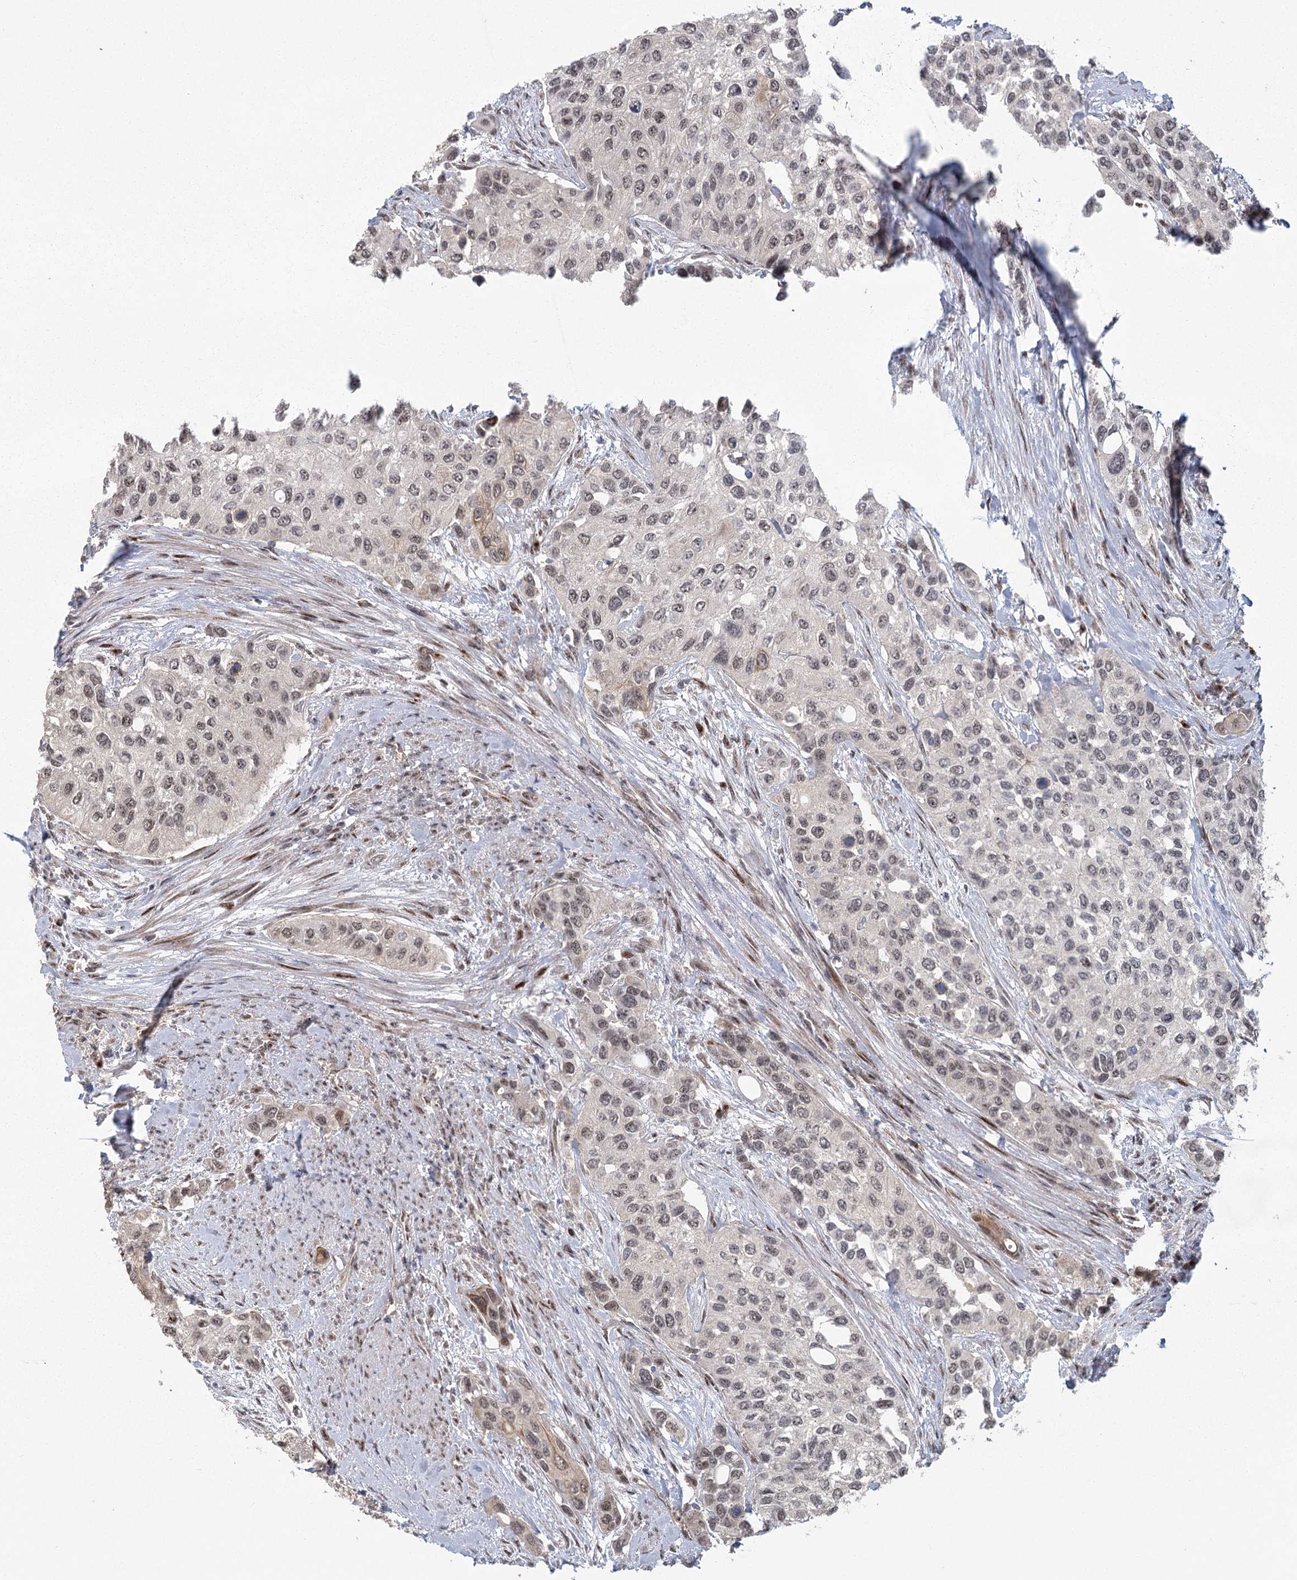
{"staining": {"intensity": "weak", "quantity": "<25%", "location": "nuclear"}, "tissue": "urothelial cancer", "cell_type": "Tumor cells", "image_type": "cancer", "snomed": [{"axis": "morphology", "description": "Normal tissue, NOS"}, {"axis": "morphology", "description": "Urothelial carcinoma, High grade"}, {"axis": "topography", "description": "Vascular tissue"}, {"axis": "topography", "description": "Urinary bladder"}], "caption": "An immunohistochemistry micrograph of urothelial cancer is shown. There is no staining in tumor cells of urothelial cancer.", "gene": "PARM1", "patient": {"sex": "female", "age": 56}}